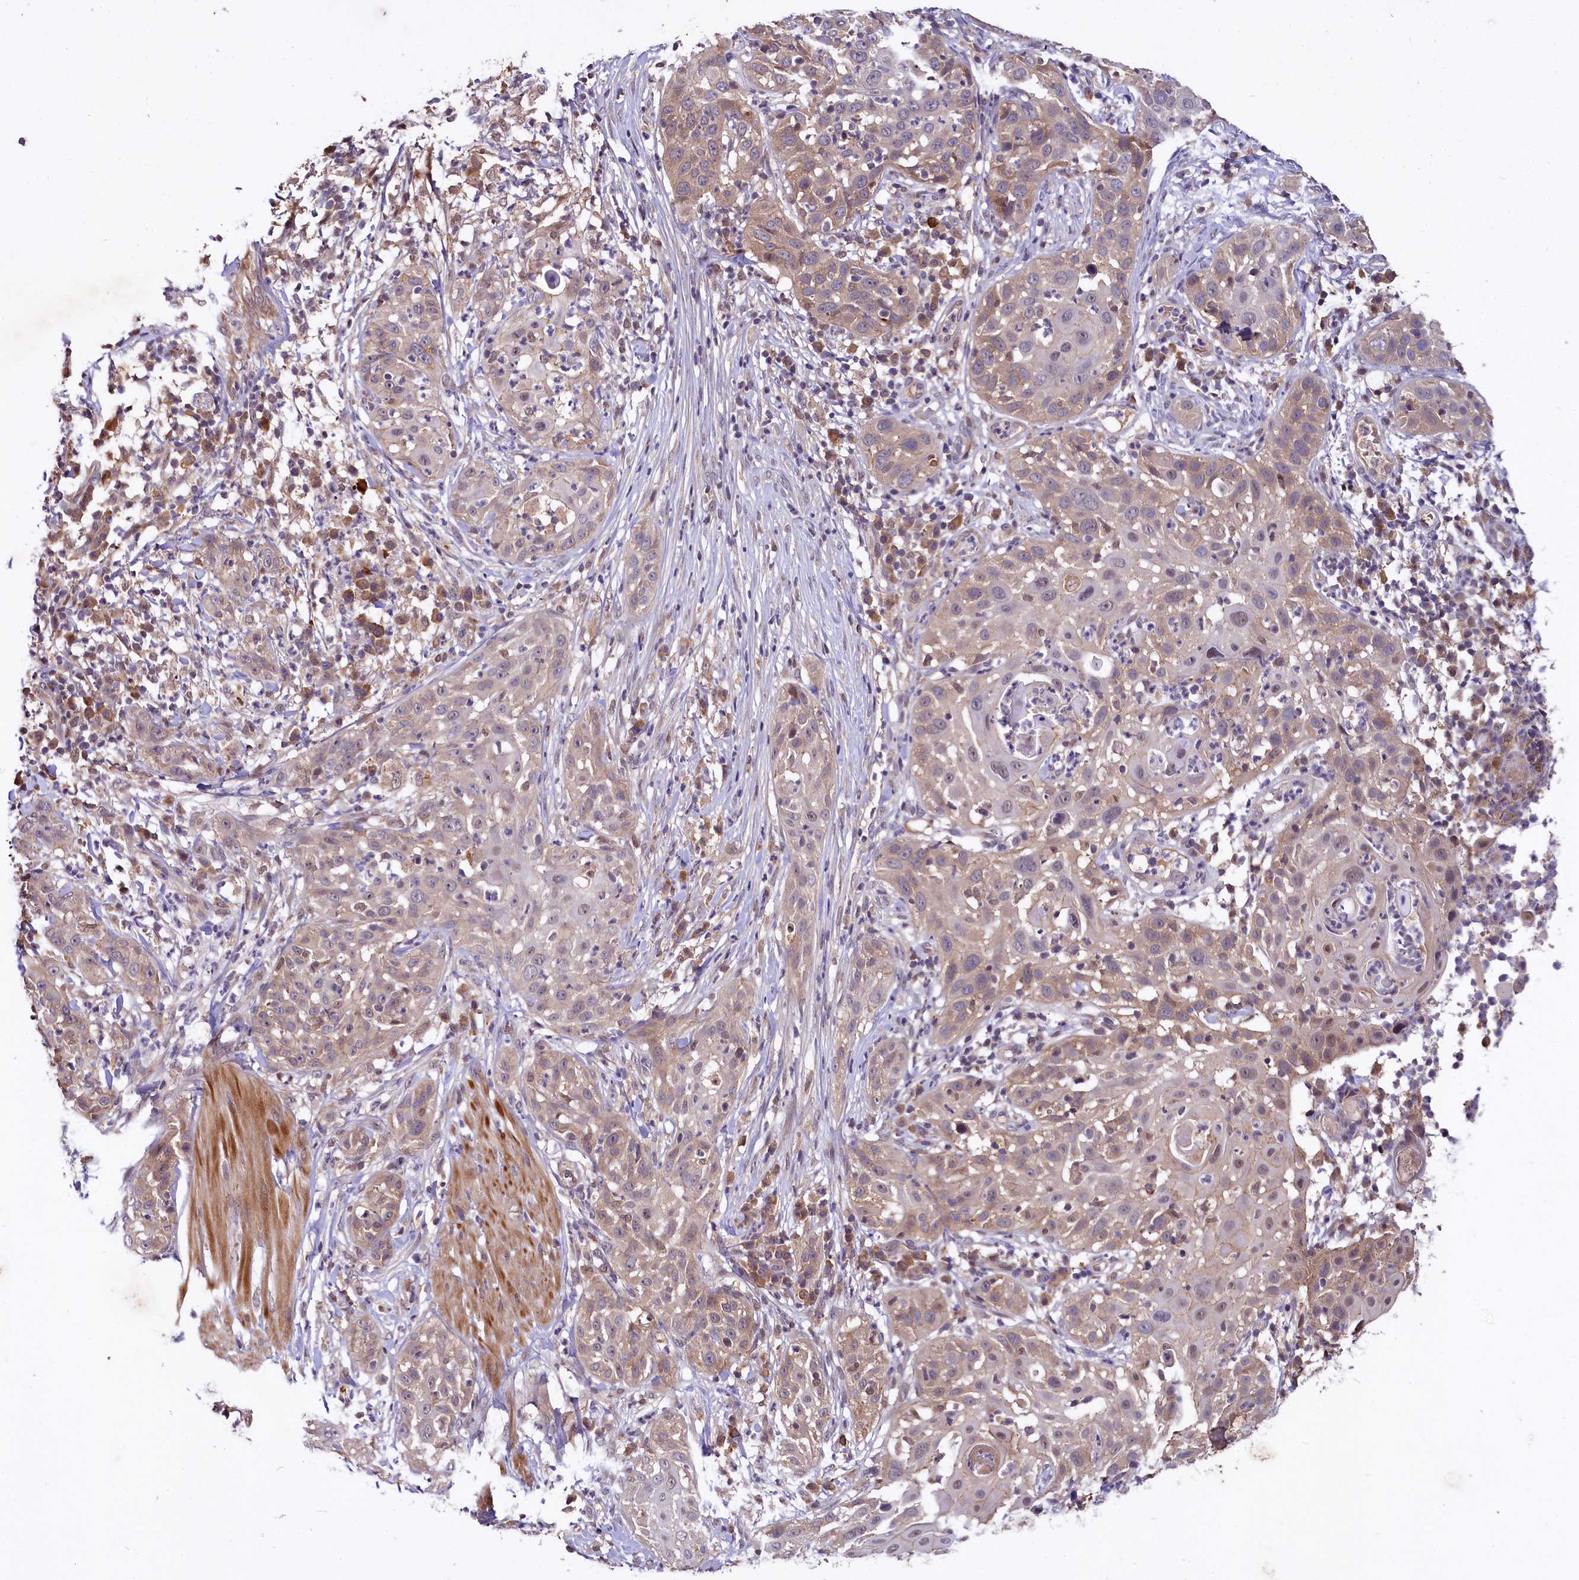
{"staining": {"intensity": "weak", "quantity": "25%-75%", "location": "cytoplasmic/membranous"}, "tissue": "skin cancer", "cell_type": "Tumor cells", "image_type": "cancer", "snomed": [{"axis": "morphology", "description": "Squamous cell carcinoma, NOS"}, {"axis": "topography", "description": "Skin"}], "caption": "A histopathology image of human skin squamous cell carcinoma stained for a protein exhibits weak cytoplasmic/membranous brown staining in tumor cells. The staining is performed using DAB brown chromogen to label protein expression. The nuclei are counter-stained blue using hematoxylin.", "gene": "UBE3A", "patient": {"sex": "female", "age": 44}}